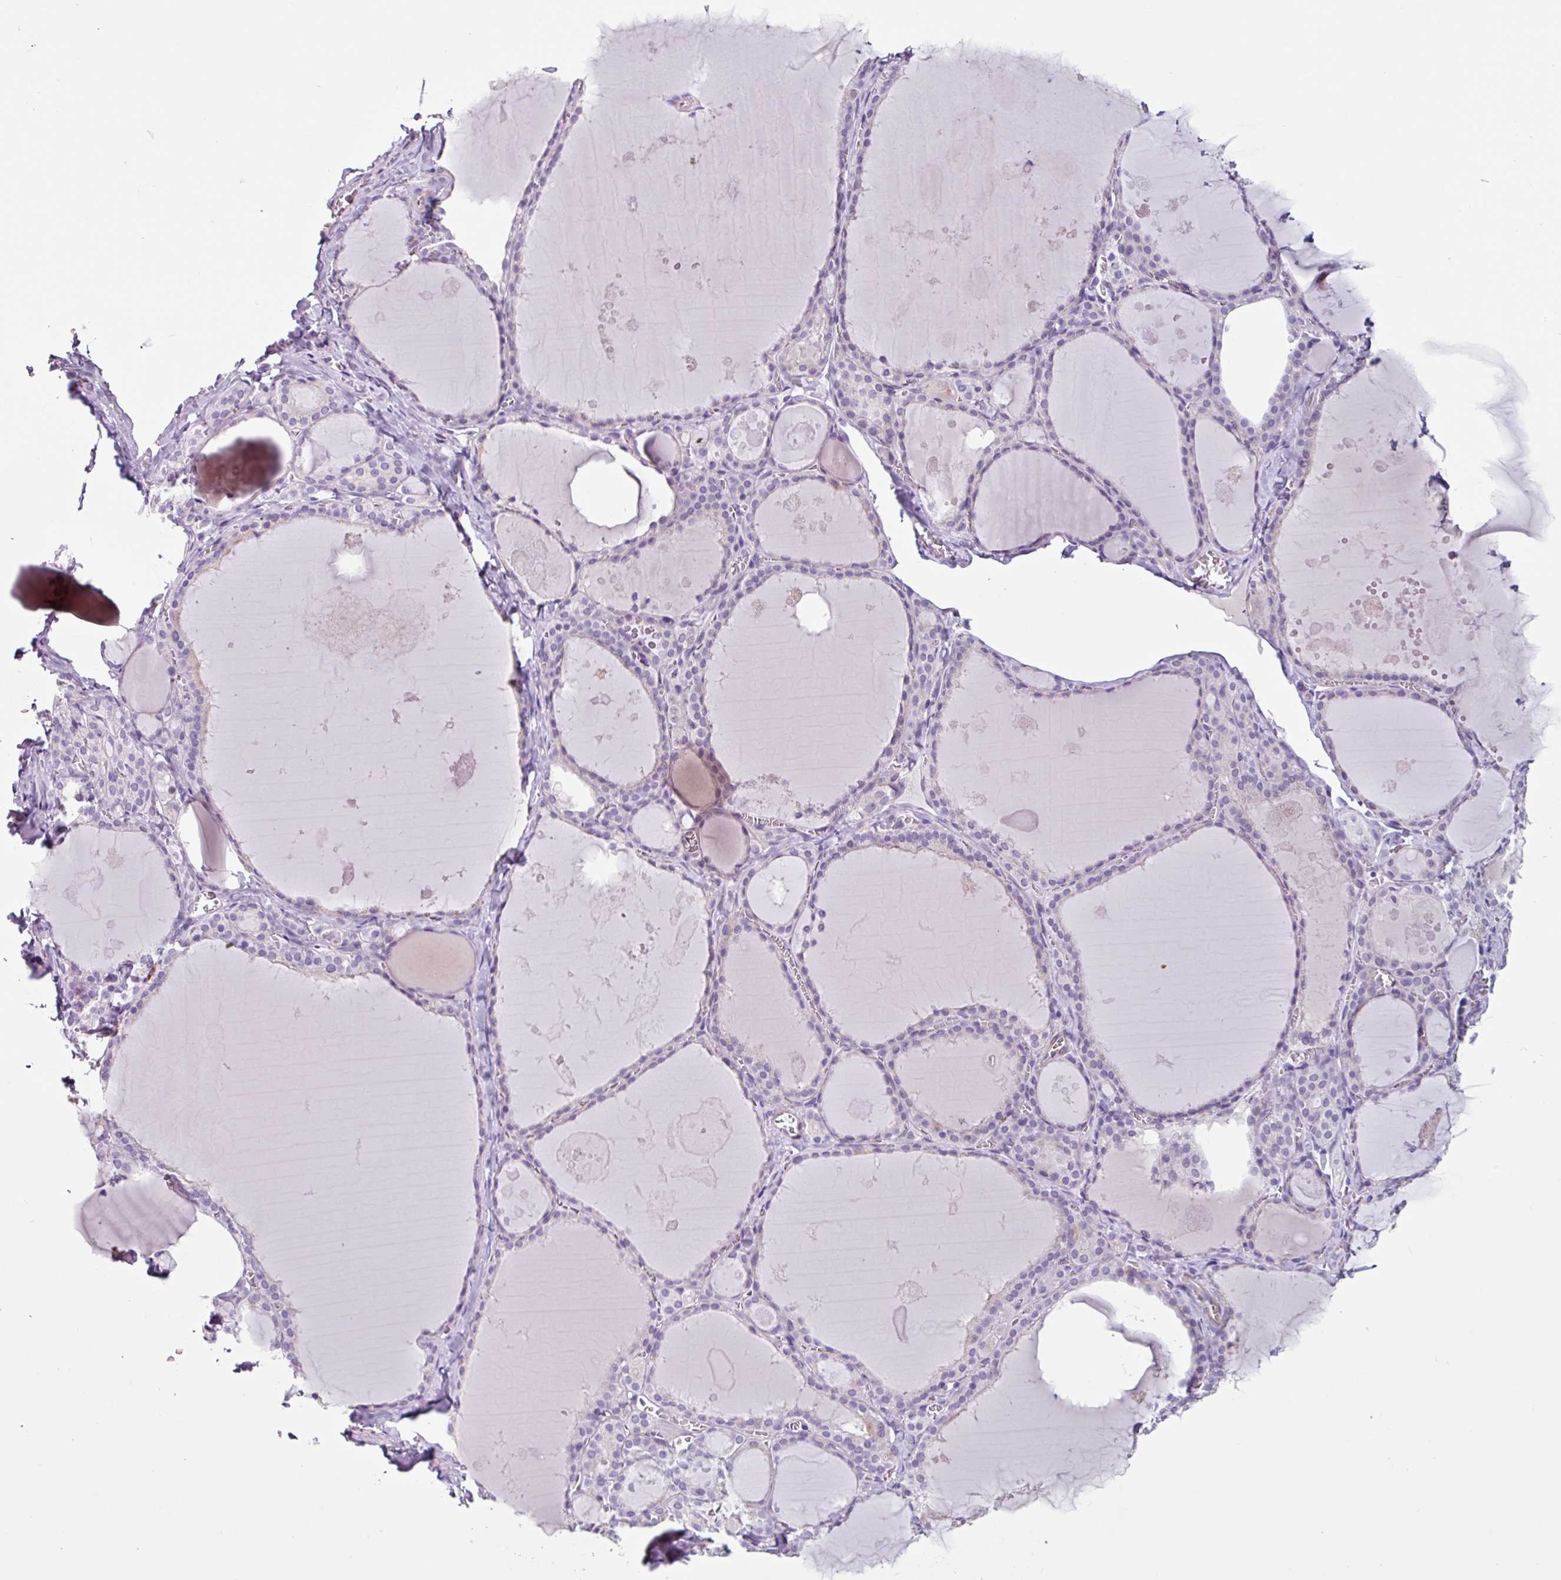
{"staining": {"intensity": "negative", "quantity": "none", "location": "none"}, "tissue": "thyroid gland", "cell_type": "Glandular cells", "image_type": "normal", "snomed": [{"axis": "morphology", "description": "Normal tissue, NOS"}, {"axis": "topography", "description": "Thyroid gland"}], "caption": "The IHC micrograph has no significant positivity in glandular cells of thyroid gland.", "gene": "OTX1", "patient": {"sex": "male", "age": 56}}